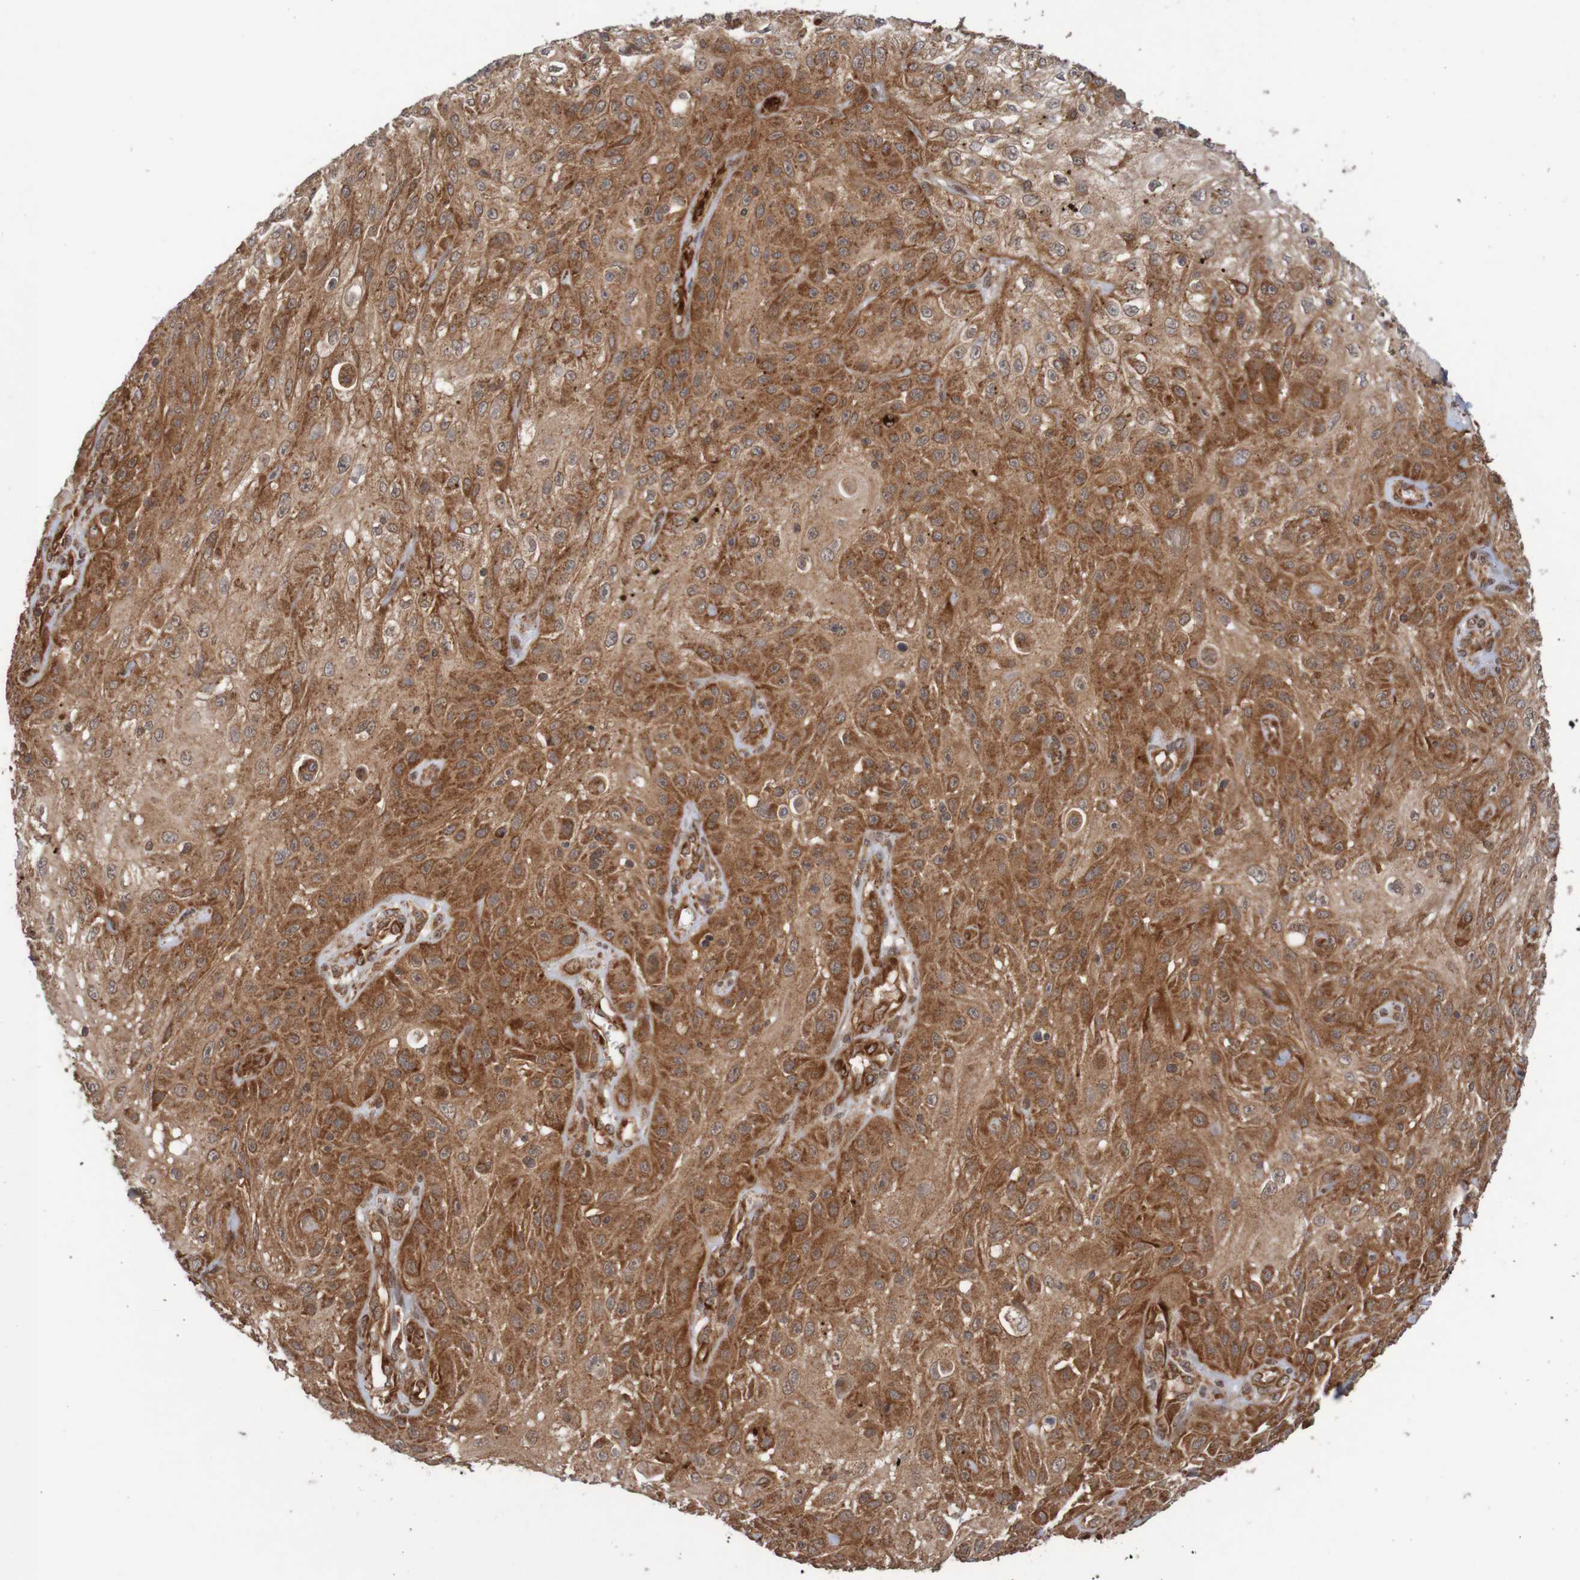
{"staining": {"intensity": "strong", "quantity": ">75%", "location": "cytoplasmic/membranous"}, "tissue": "skin cancer", "cell_type": "Tumor cells", "image_type": "cancer", "snomed": [{"axis": "morphology", "description": "Squamous cell carcinoma, NOS"}, {"axis": "topography", "description": "Skin"}], "caption": "A high amount of strong cytoplasmic/membranous staining is appreciated in approximately >75% of tumor cells in skin squamous cell carcinoma tissue. Nuclei are stained in blue.", "gene": "MRPL52", "patient": {"sex": "male", "age": 75}}